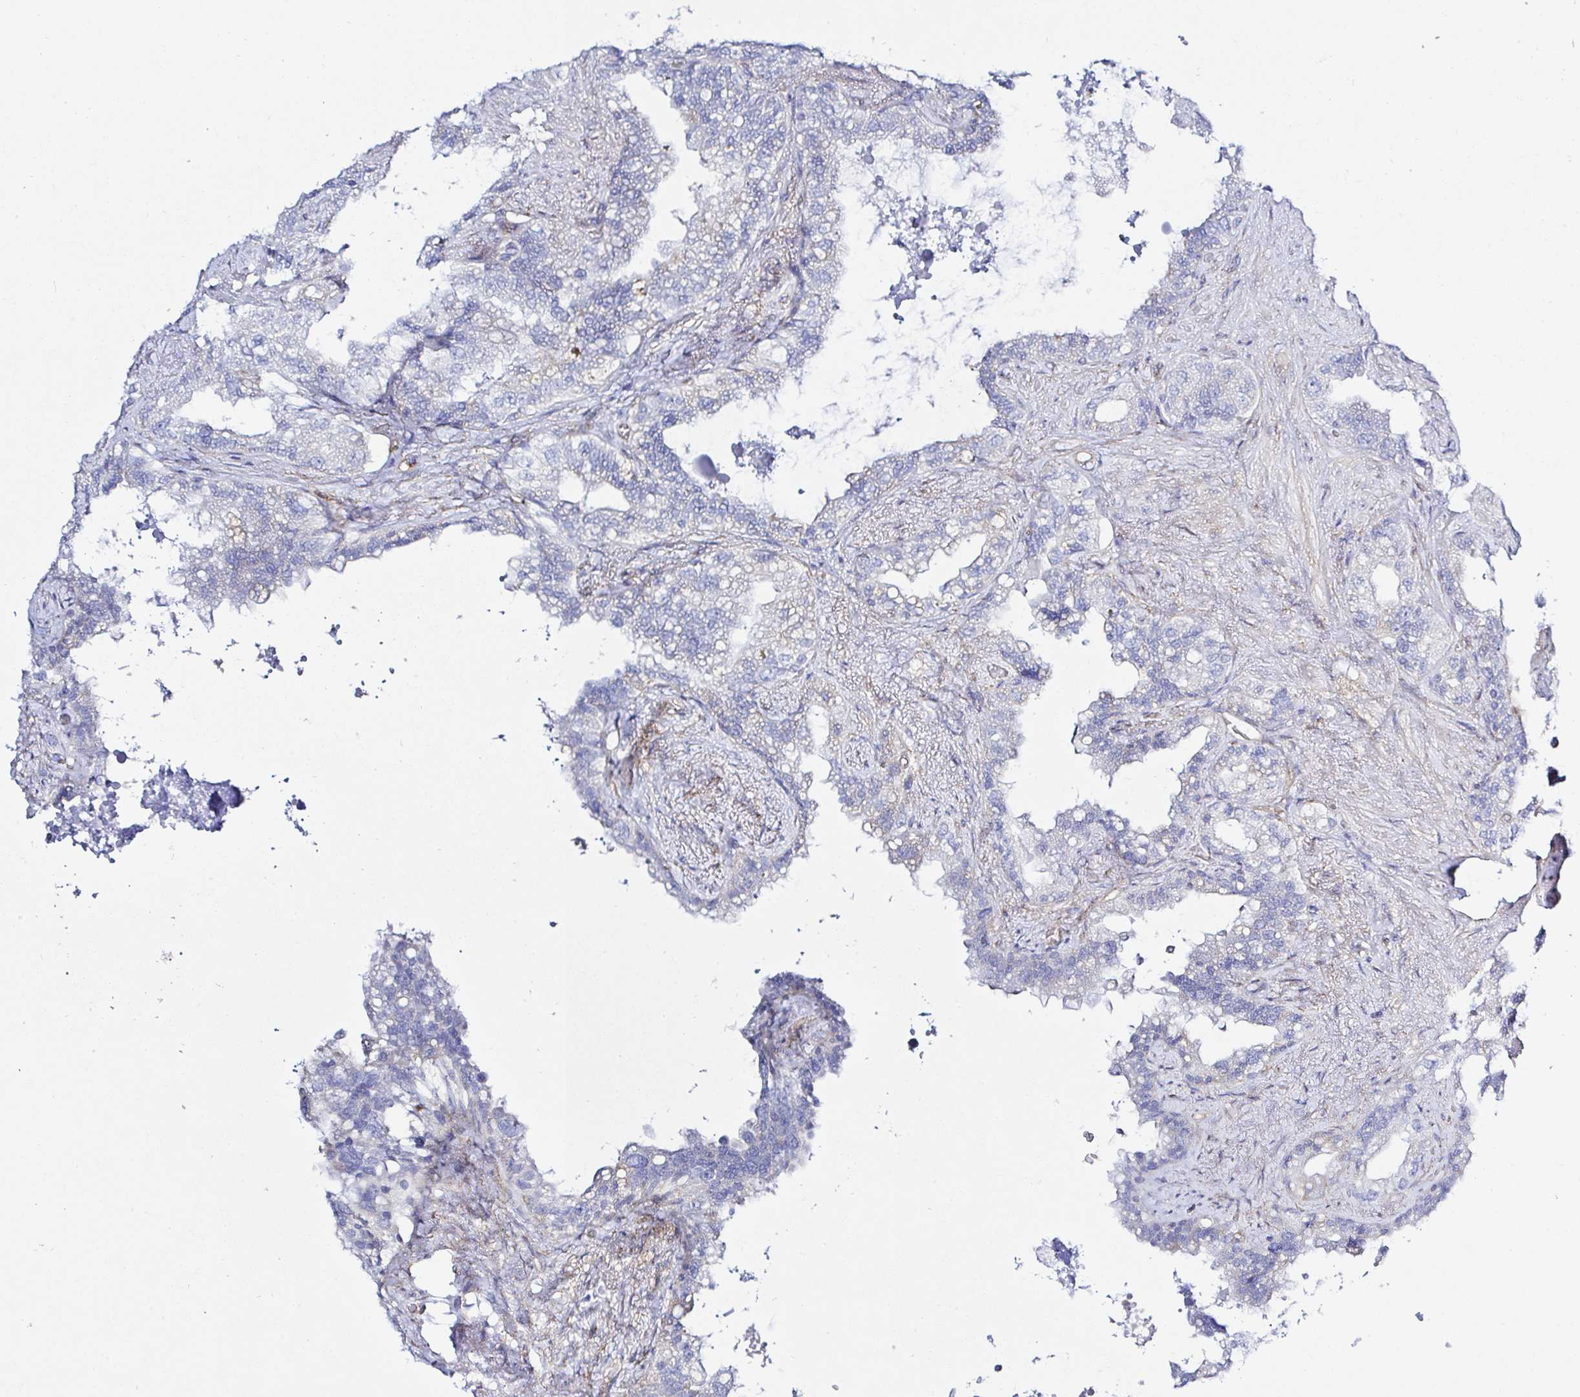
{"staining": {"intensity": "negative", "quantity": "none", "location": "none"}, "tissue": "seminal vesicle", "cell_type": "Glandular cells", "image_type": "normal", "snomed": [{"axis": "morphology", "description": "Normal tissue, NOS"}, {"axis": "topography", "description": "Seminal veicle"}, {"axis": "topography", "description": "Peripheral nerve tissue"}], "caption": "This photomicrograph is of normal seminal vesicle stained with IHC to label a protein in brown with the nuclei are counter-stained blue. There is no positivity in glandular cells. (Brightfield microscopy of DAB (3,3'-diaminobenzidine) immunohistochemistry at high magnification).", "gene": "ARL4D", "patient": {"sex": "male", "age": 76}}